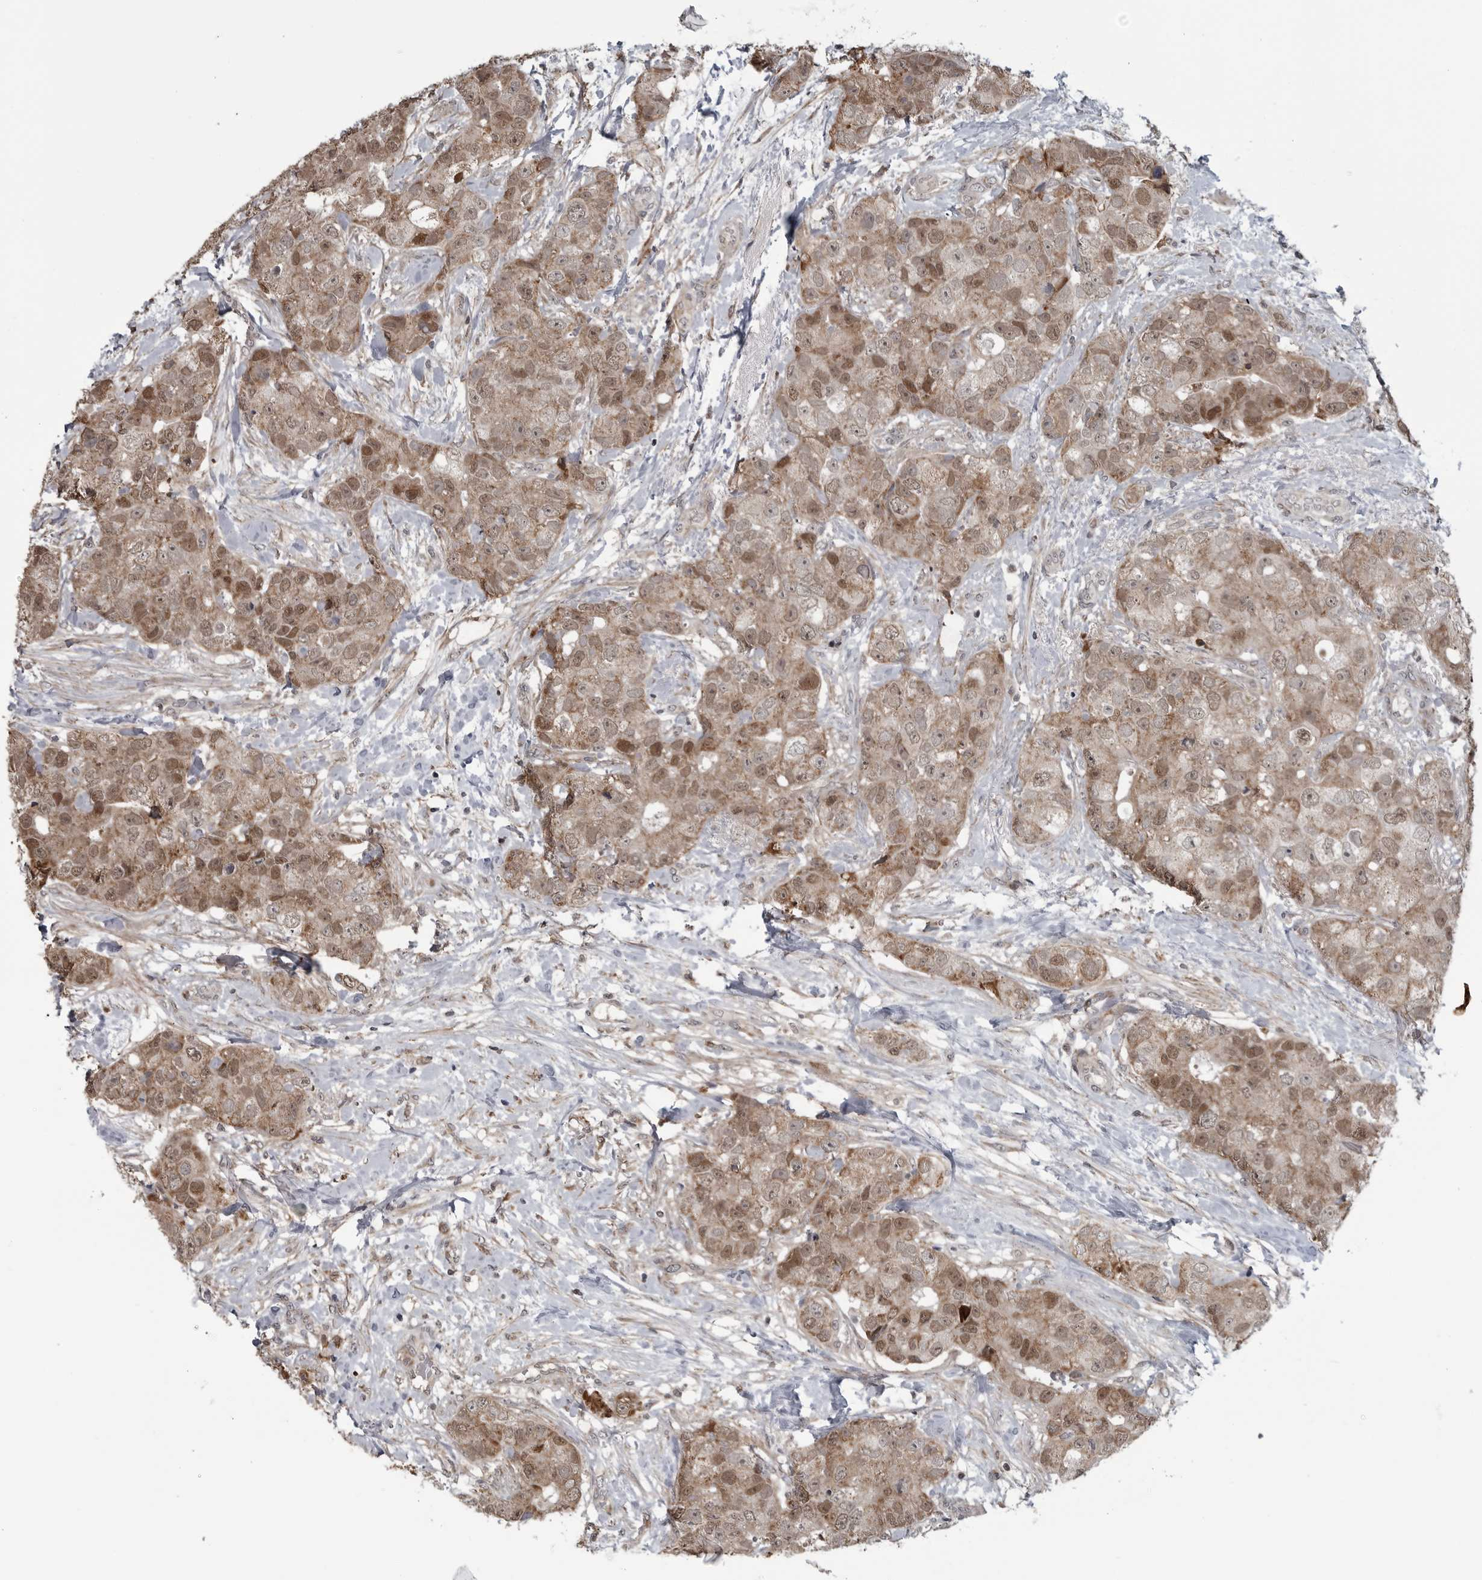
{"staining": {"intensity": "moderate", "quantity": ">75%", "location": "cytoplasmic/membranous,nuclear"}, "tissue": "breast cancer", "cell_type": "Tumor cells", "image_type": "cancer", "snomed": [{"axis": "morphology", "description": "Duct carcinoma"}, {"axis": "topography", "description": "Breast"}], "caption": "Immunohistochemical staining of infiltrating ductal carcinoma (breast) reveals medium levels of moderate cytoplasmic/membranous and nuclear expression in approximately >75% of tumor cells.", "gene": "FAAP100", "patient": {"sex": "female", "age": 62}}